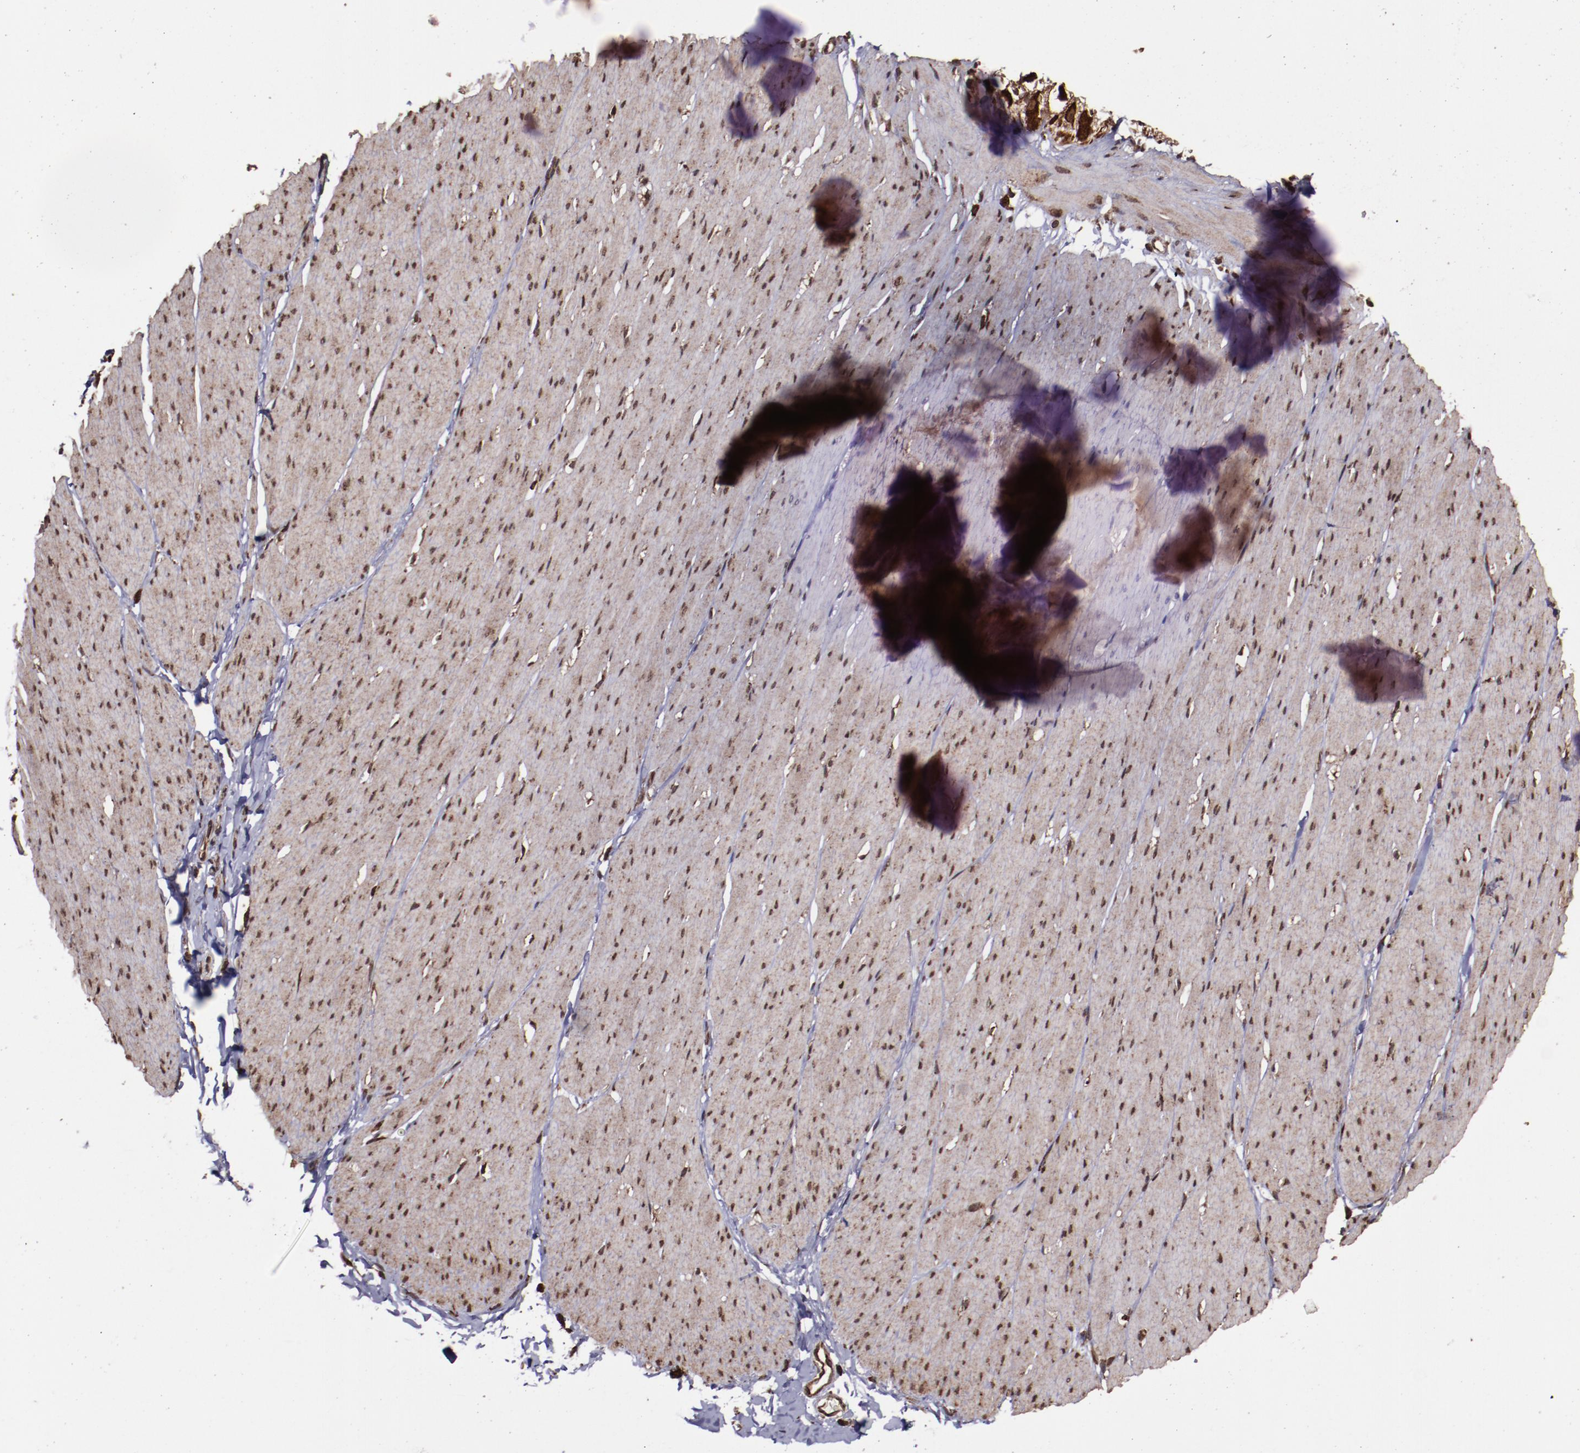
{"staining": {"intensity": "moderate", "quantity": ">75%", "location": "cytoplasmic/membranous,nuclear"}, "tissue": "smooth muscle", "cell_type": "Smooth muscle cells", "image_type": "normal", "snomed": [{"axis": "morphology", "description": "Normal tissue, NOS"}, {"axis": "topography", "description": "Smooth muscle"}, {"axis": "topography", "description": "Colon"}], "caption": "Smooth muscle cells exhibit medium levels of moderate cytoplasmic/membranous,nuclear expression in about >75% of cells in benign smooth muscle.", "gene": "EIF4ENIF1", "patient": {"sex": "male", "age": 67}}